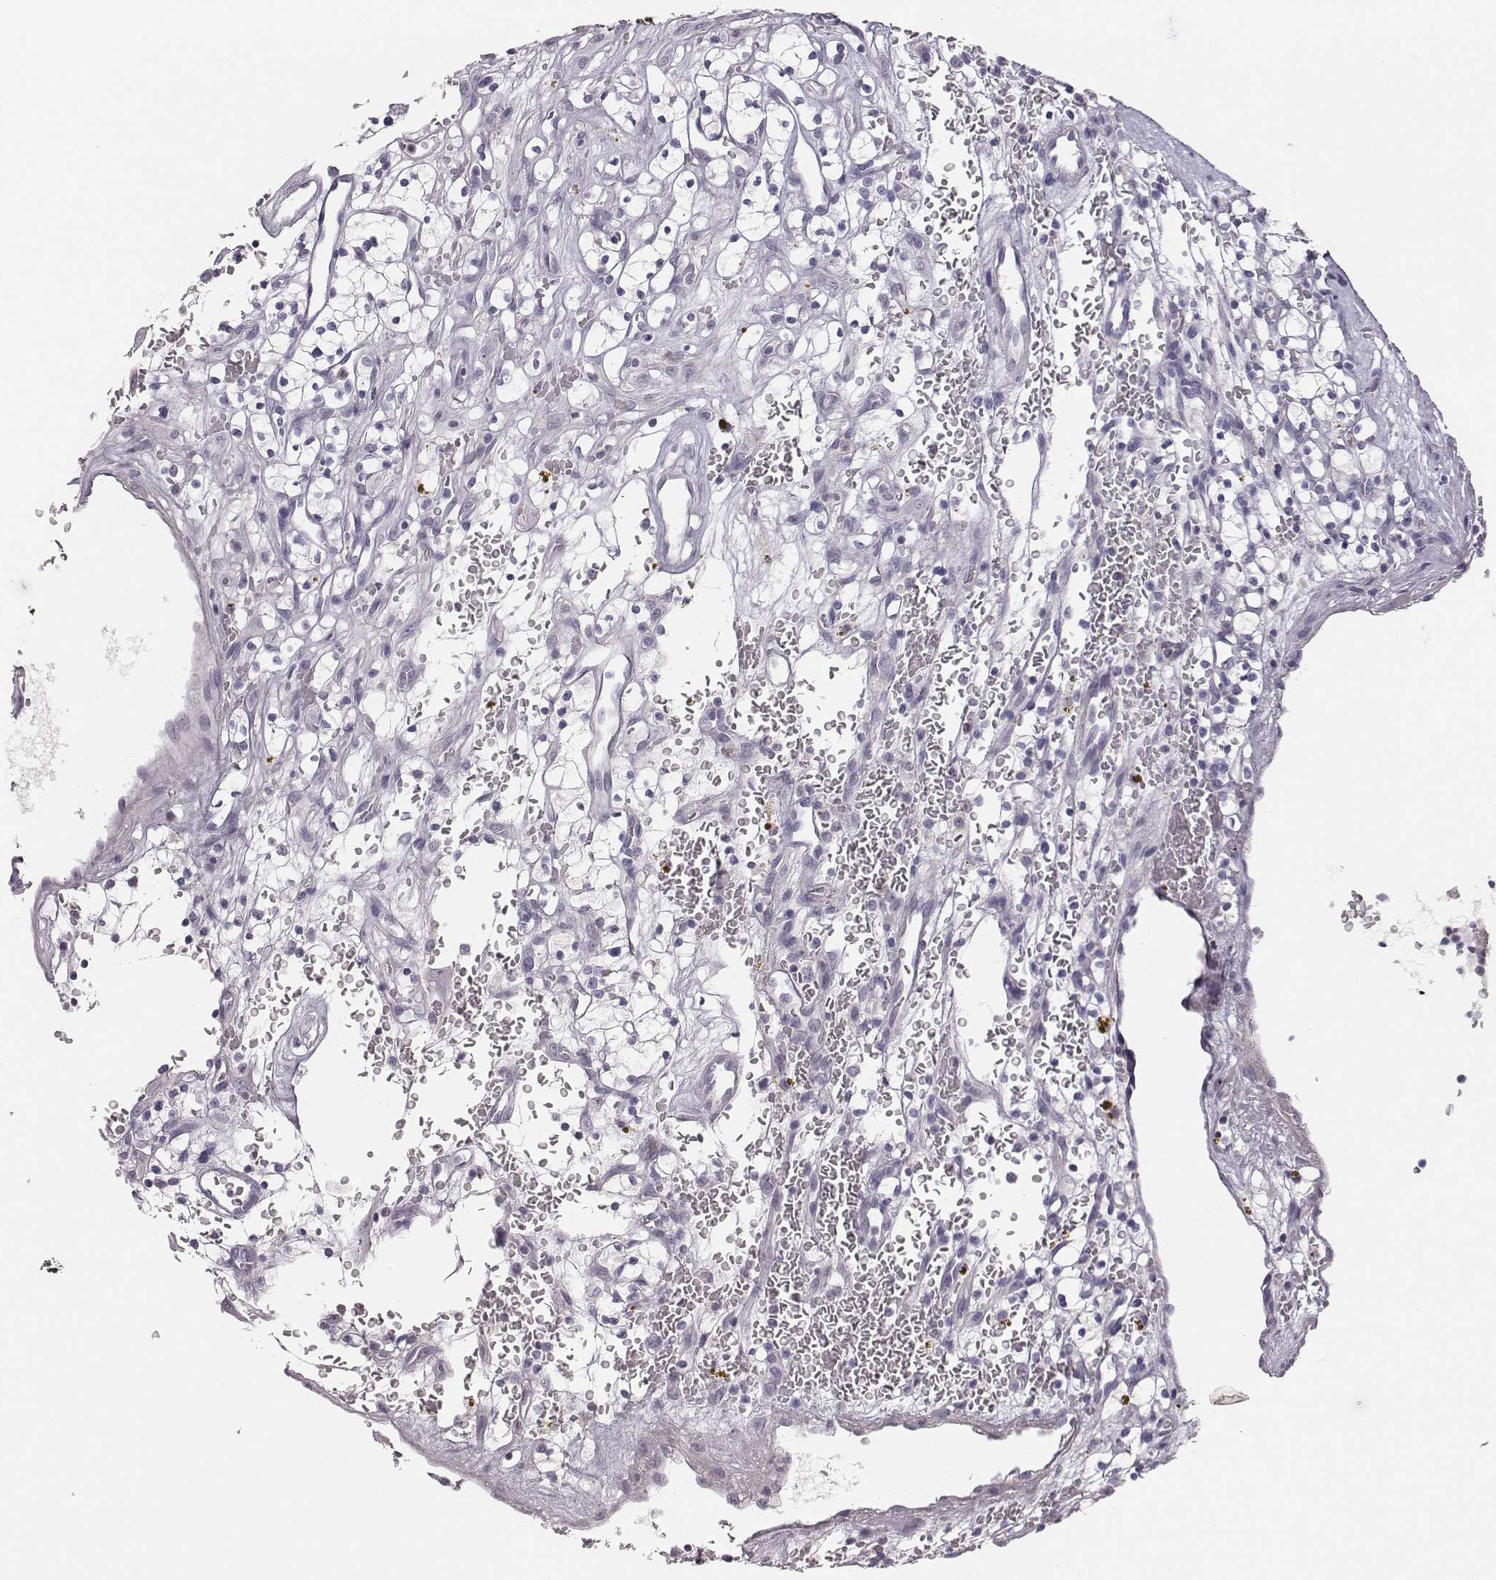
{"staining": {"intensity": "negative", "quantity": "none", "location": "none"}, "tissue": "renal cancer", "cell_type": "Tumor cells", "image_type": "cancer", "snomed": [{"axis": "morphology", "description": "Adenocarcinoma, NOS"}, {"axis": "topography", "description": "Kidney"}], "caption": "This is an IHC photomicrograph of renal cancer (adenocarcinoma). There is no expression in tumor cells.", "gene": "ADAM7", "patient": {"sex": "female", "age": 64}}